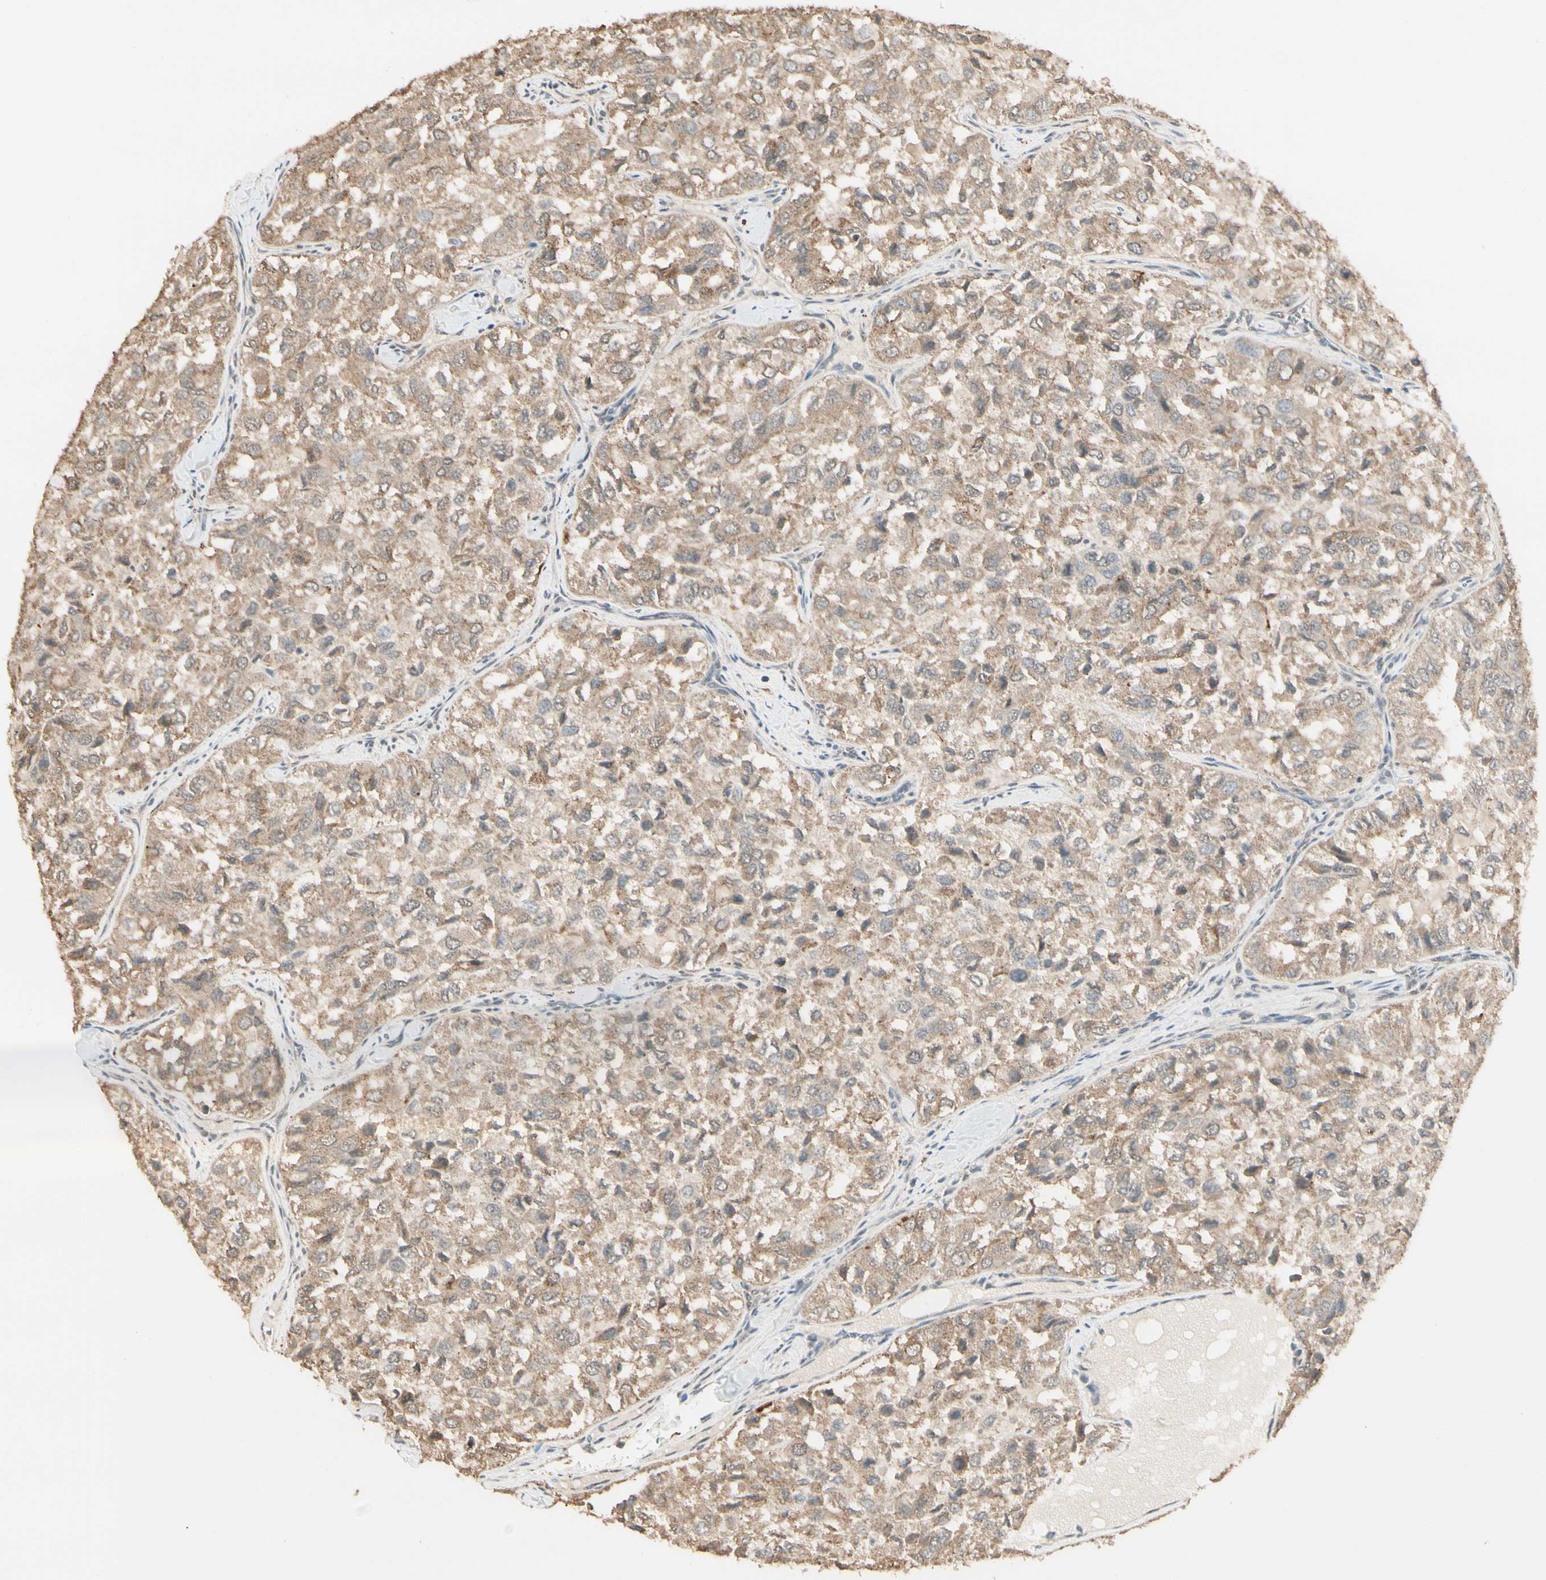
{"staining": {"intensity": "weak", "quantity": ">75%", "location": "cytoplasmic/membranous"}, "tissue": "thyroid cancer", "cell_type": "Tumor cells", "image_type": "cancer", "snomed": [{"axis": "morphology", "description": "Follicular adenoma carcinoma, NOS"}, {"axis": "topography", "description": "Thyroid gland"}], "caption": "A low amount of weak cytoplasmic/membranous expression is identified in approximately >75% of tumor cells in thyroid follicular adenoma carcinoma tissue. The staining is performed using DAB (3,3'-diaminobenzidine) brown chromogen to label protein expression. The nuclei are counter-stained blue using hematoxylin.", "gene": "SGCA", "patient": {"sex": "male", "age": 75}}